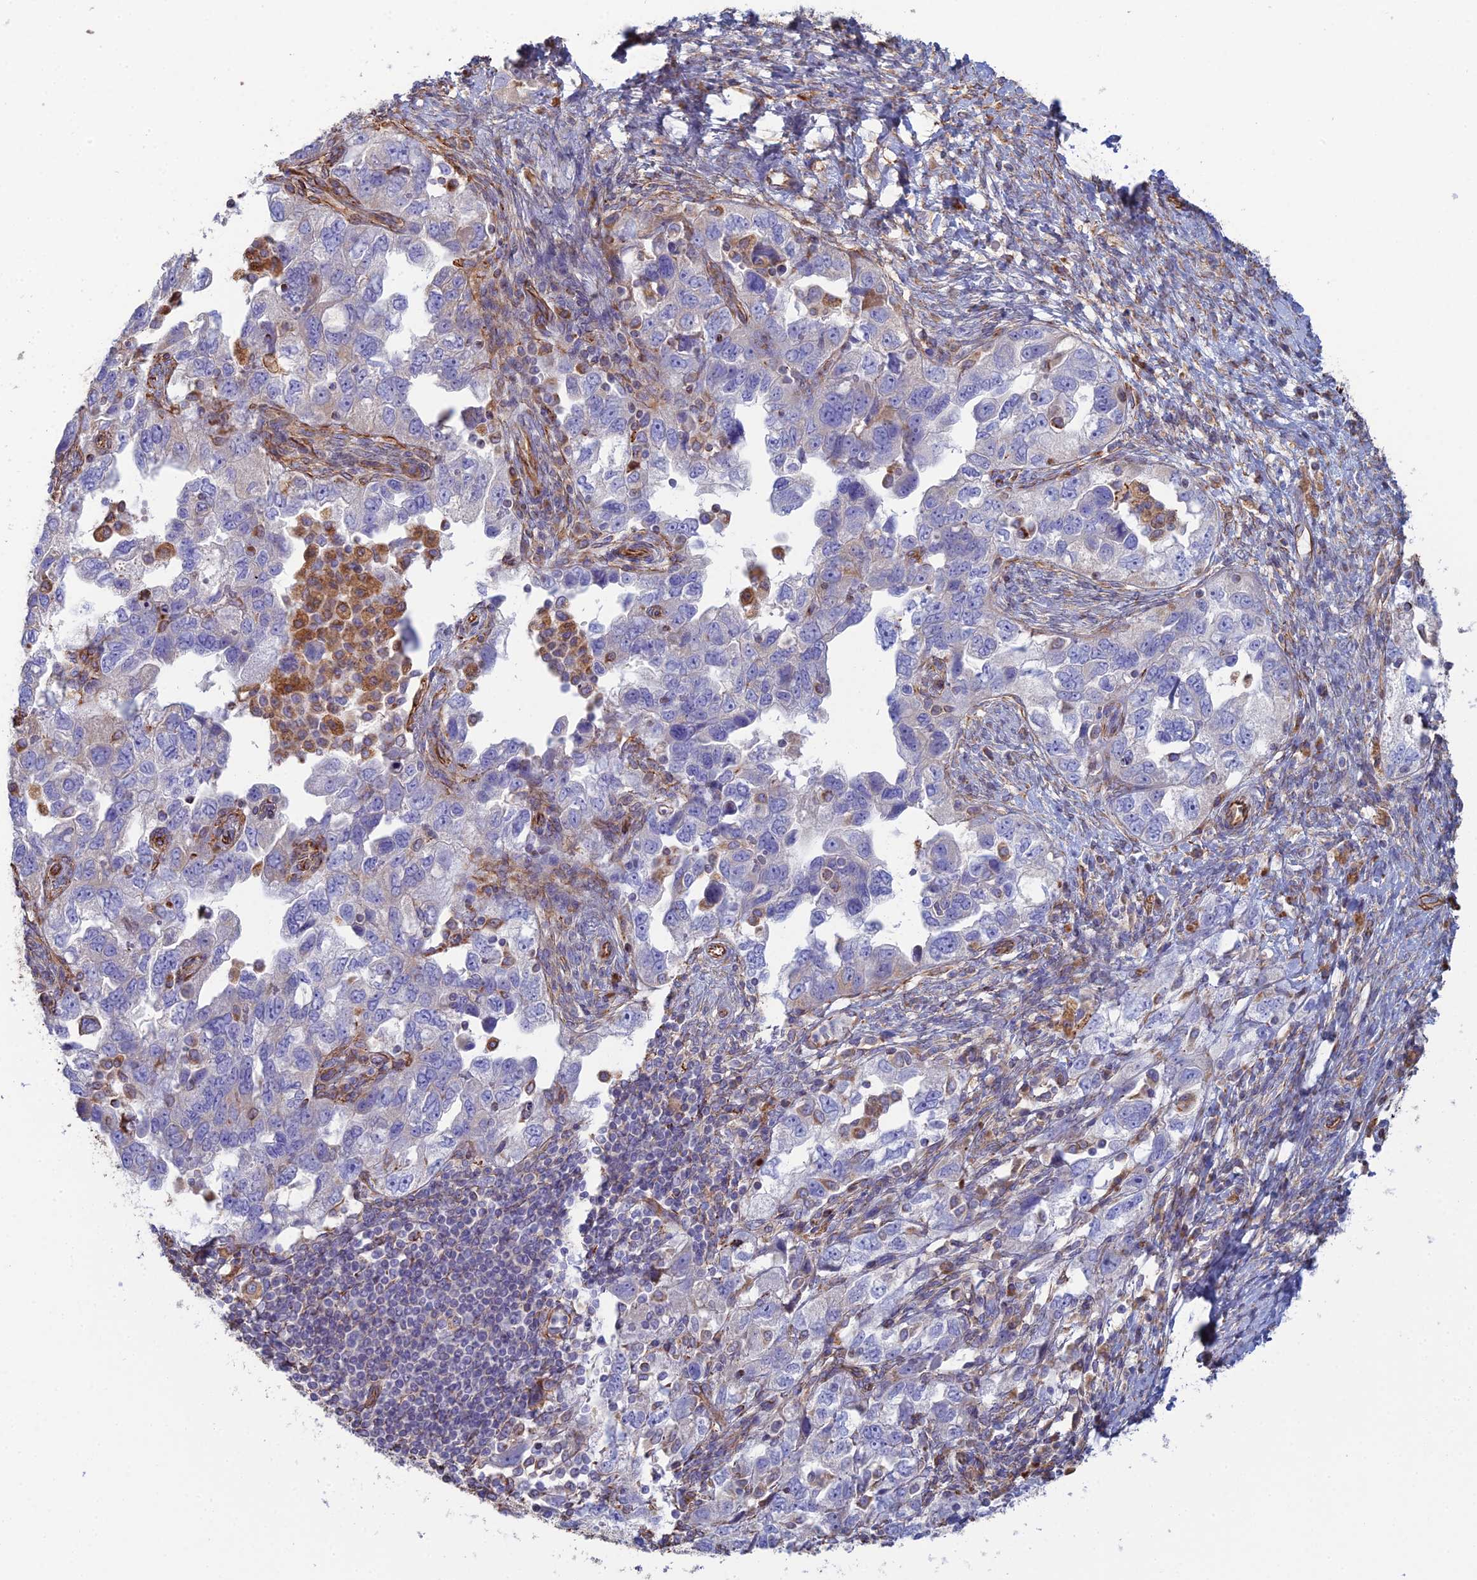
{"staining": {"intensity": "negative", "quantity": "none", "location": "none"}, "tissue": "ovarian cancer", "cell_type": "Tumor cells", "image_type": "cancer", "snomed": [{"axis": "morphology", "description": "Carcinoma, NOS"}, {"axis": "morphology", "description": "Cystadenocarcinoma, serous, NOS"}, {"axis": "topography", "description": "Ovary"}], "caption": "IHC histopathology image of neoplastic tissue: serous cystadenocarcinoma (ovarian) stained with DAB reveals no significant protein positivity in tumor cells.", "gene": "CLVS2", "patient": {"sex": "female", "age": 69}}